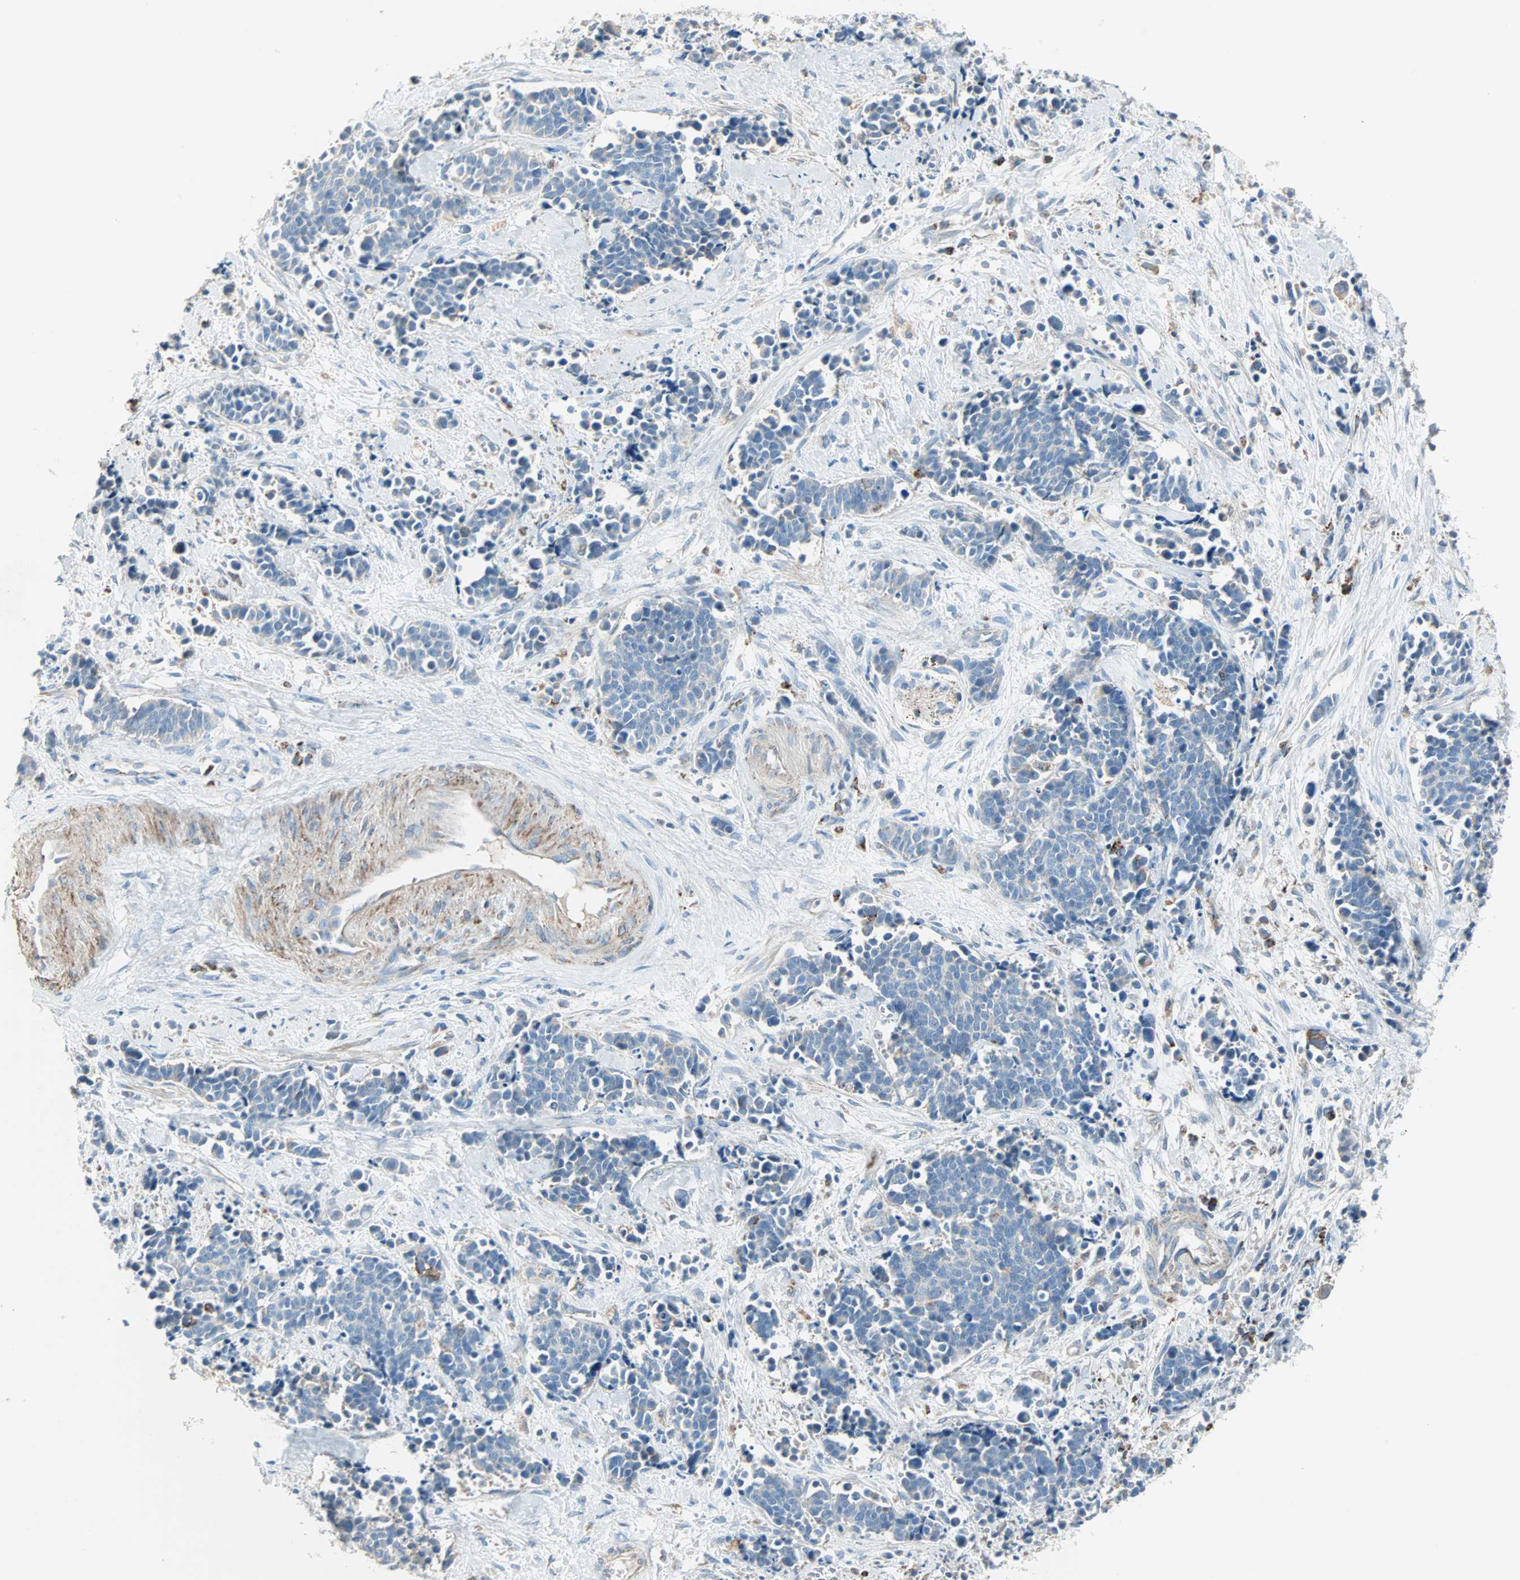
{"staining": {"intensity": "negative", "quantity": "none", "location": "none"}, "tissue": "cervical cancer", "cell_type": "Tumor cells", "image_type": "cancer", "snomed": [{"axis": "morphology", "description": "Squamous cell carcinoma, NOS"}, {"axis": "topography", "description": "Cervix"}], "caption": "Tumor cells show no significant expression in cervical cancer.", "gene": "ACVRL1", "patient": {"sex": "female", "age": 35}}